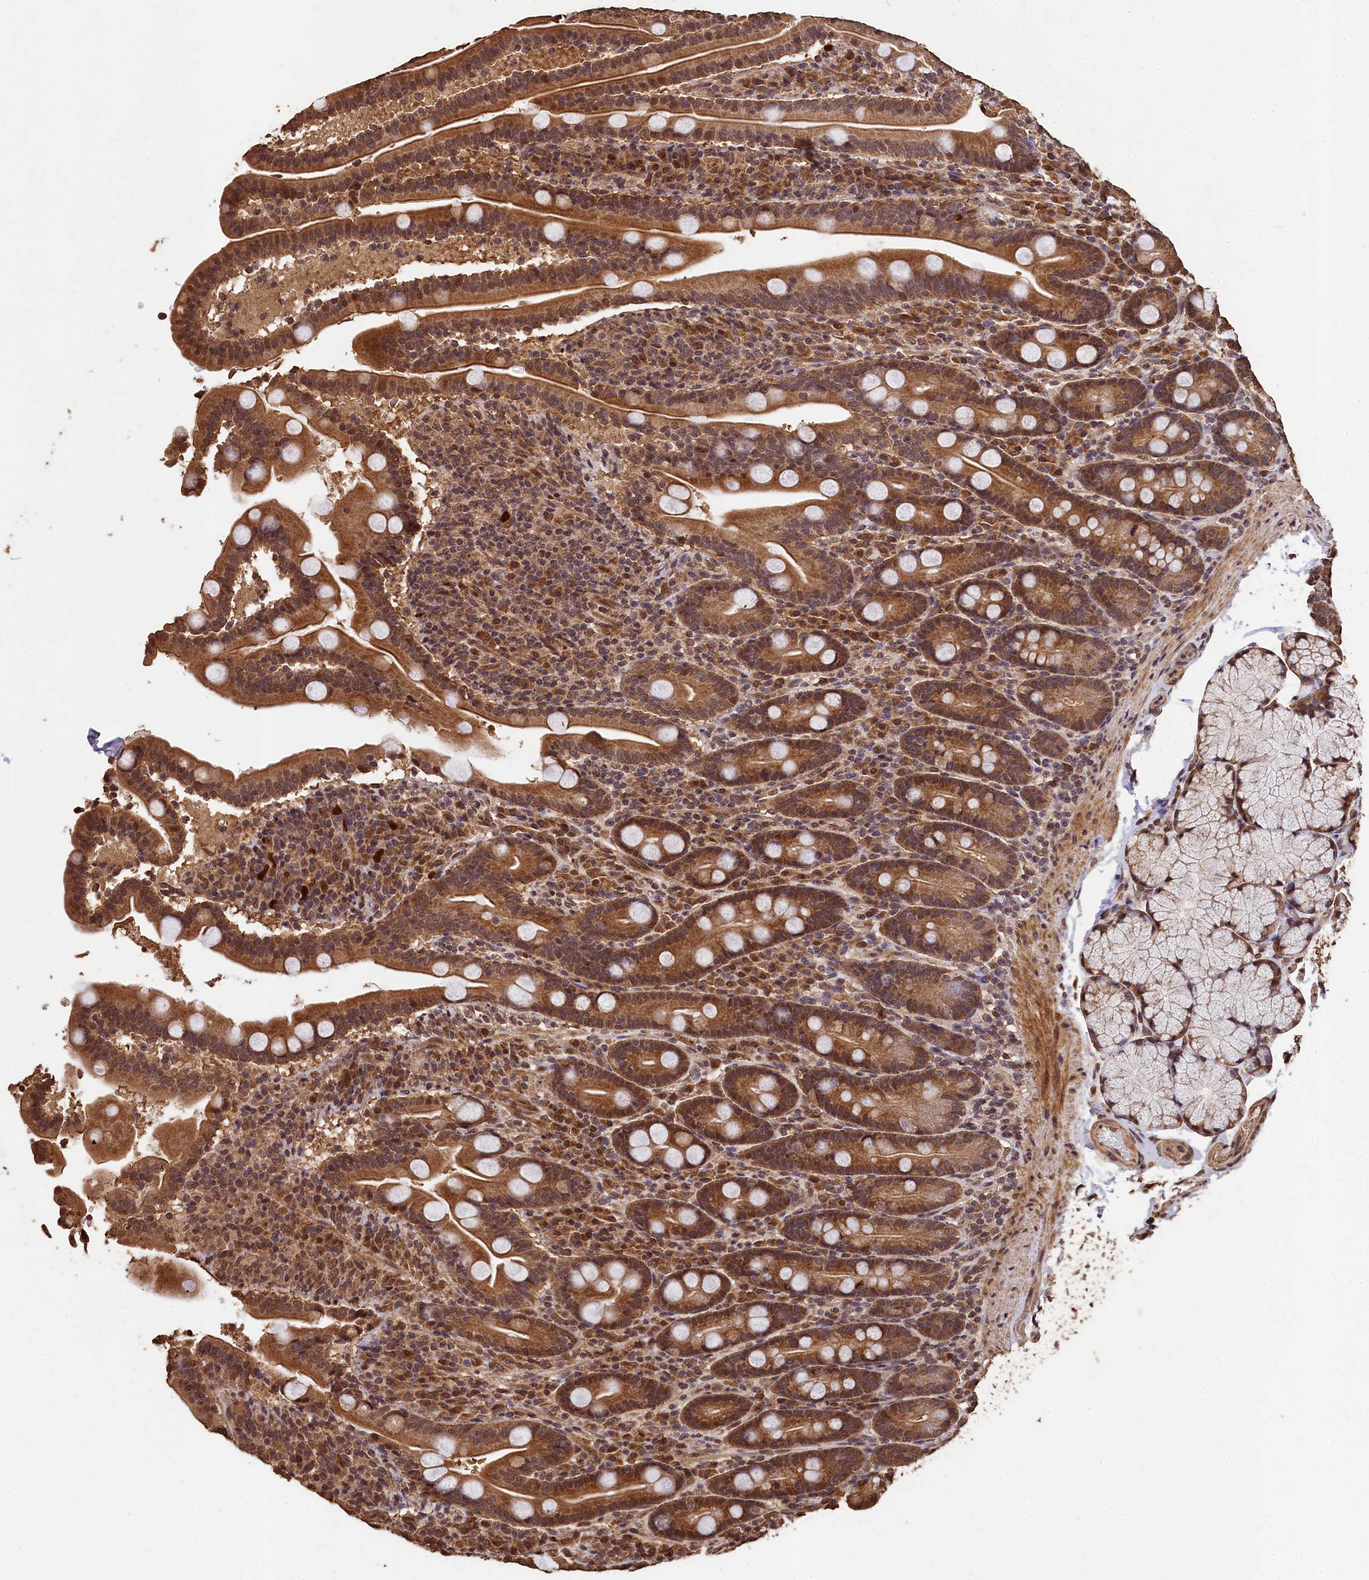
{"staining": {"intensity": "moderate", "quantity": ">75%", "location": "cytoplasmic/membranous,nuclear"}, "tissue": "duodenum", "cell_type": "Glandular cells", "image_type": "normal", "snomed": [{"axis": "morphology", "description": "Normal tissue, NOS"}, {"axis": "topography", "description": "Duodenum"}], "caption": "Duodenum stained with DAB (3,3'-diaminobenzidine) immunohistochemistry (IHC) displays medium levels of moderate cytoplasmic/membranous,nuclear staining in approximately >75% of glandular cells.", "gene": "CEP57L1", "patient": {"sex": "male", "age": 35}}